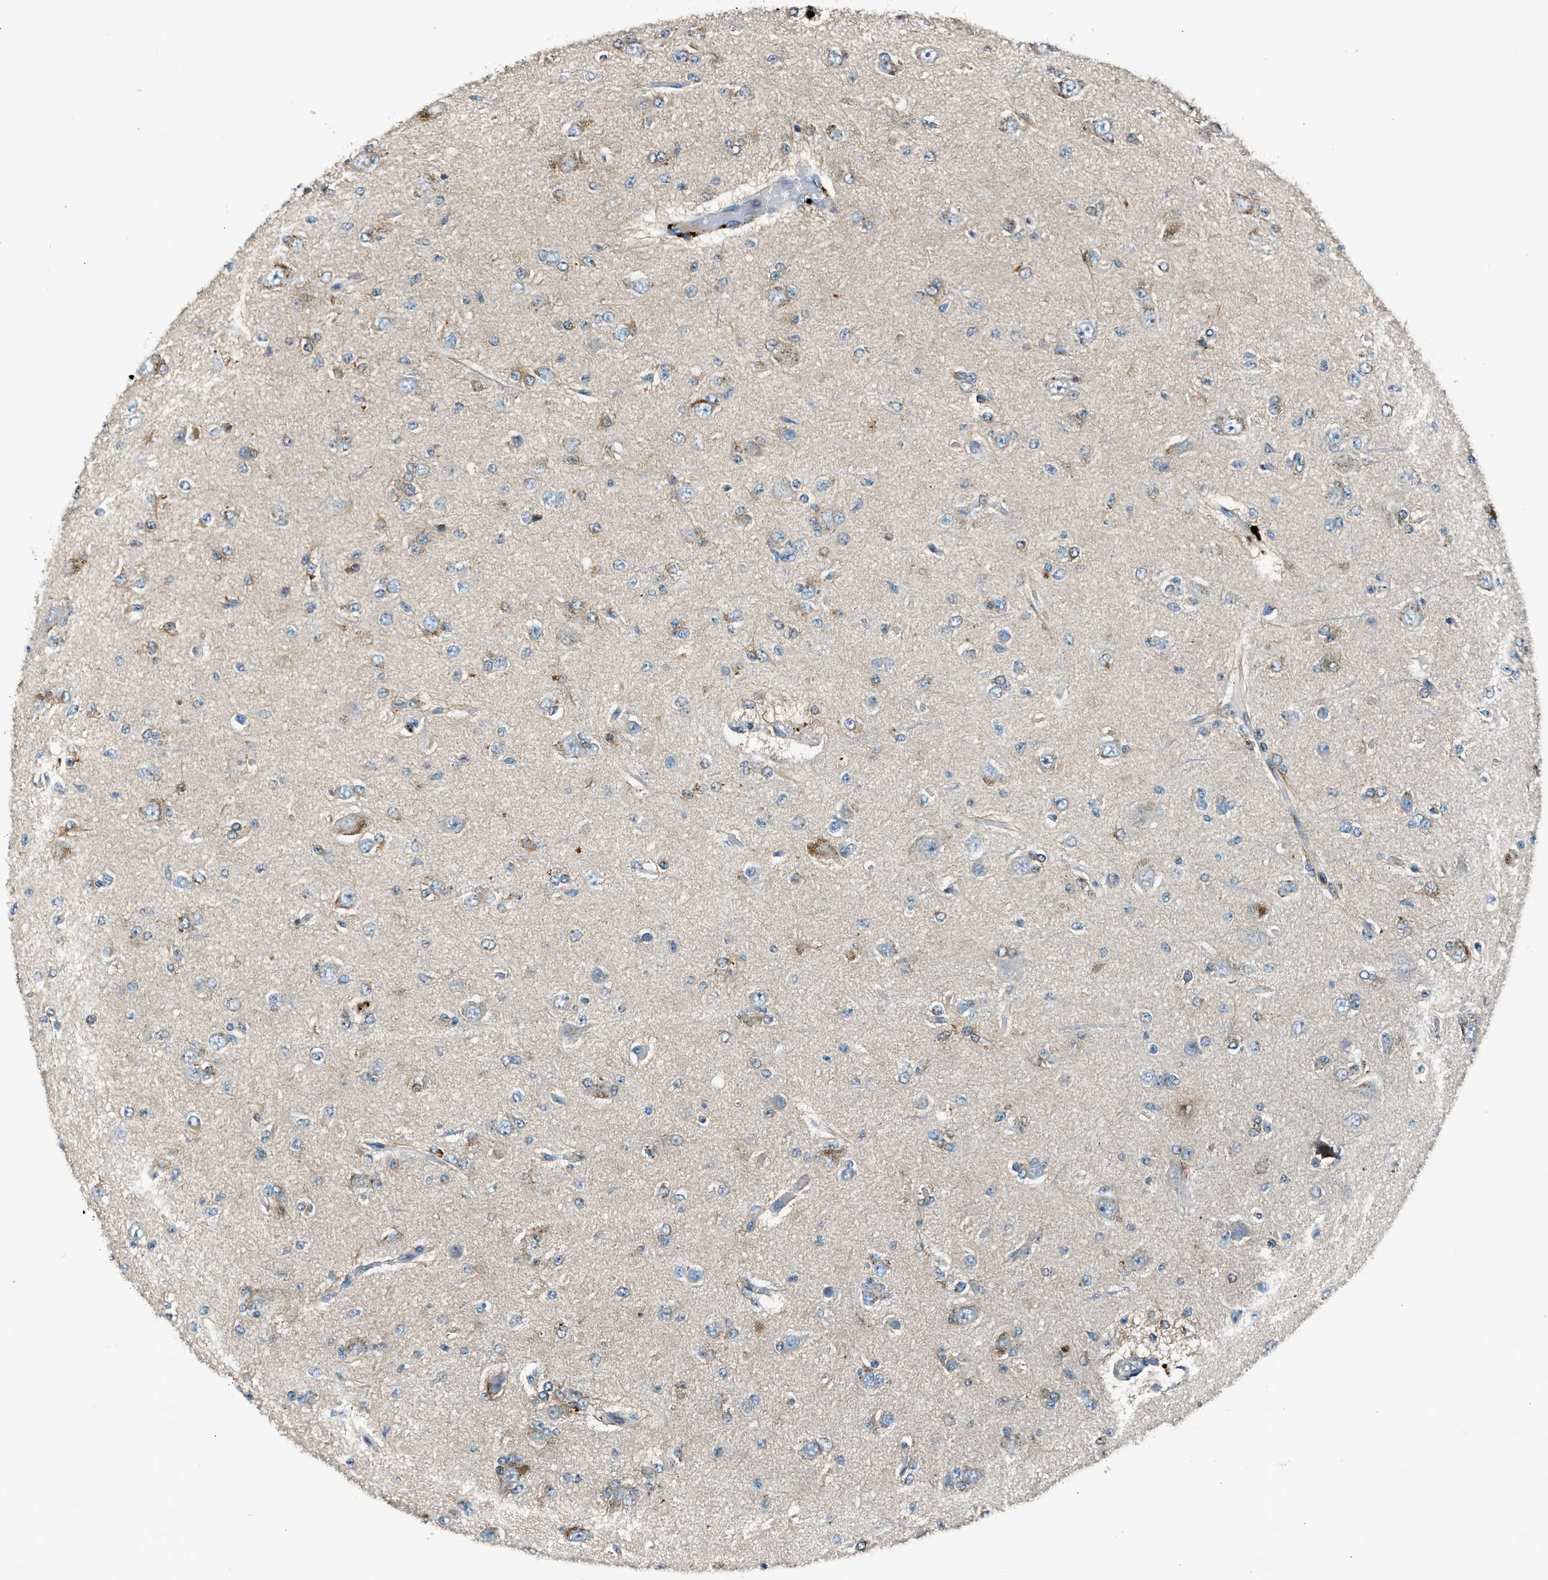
{"staining": {"intensity": "moderate", "quantity": "<25%", "location": "cytoplasmic/membranous"}, "tissue": "glioma", "cell_type": "Tumor cells", "image_type": "cancer", "snomed": [{"axis": "morphology", "description": "Glioma, malignant, Low grade"}, {"axis": "topography", "description": "Brain"}], "caption": "Glioma tissue exhibits moderate cytoplasmic/membranous positivity in approximately <25% of tumor cells, visualized by immunohistochemistry. (Brightfield microscopy of DAB IHC at high magnification).", "gene": "LMLN", "patient": {"sex": "male", "age": 38}}